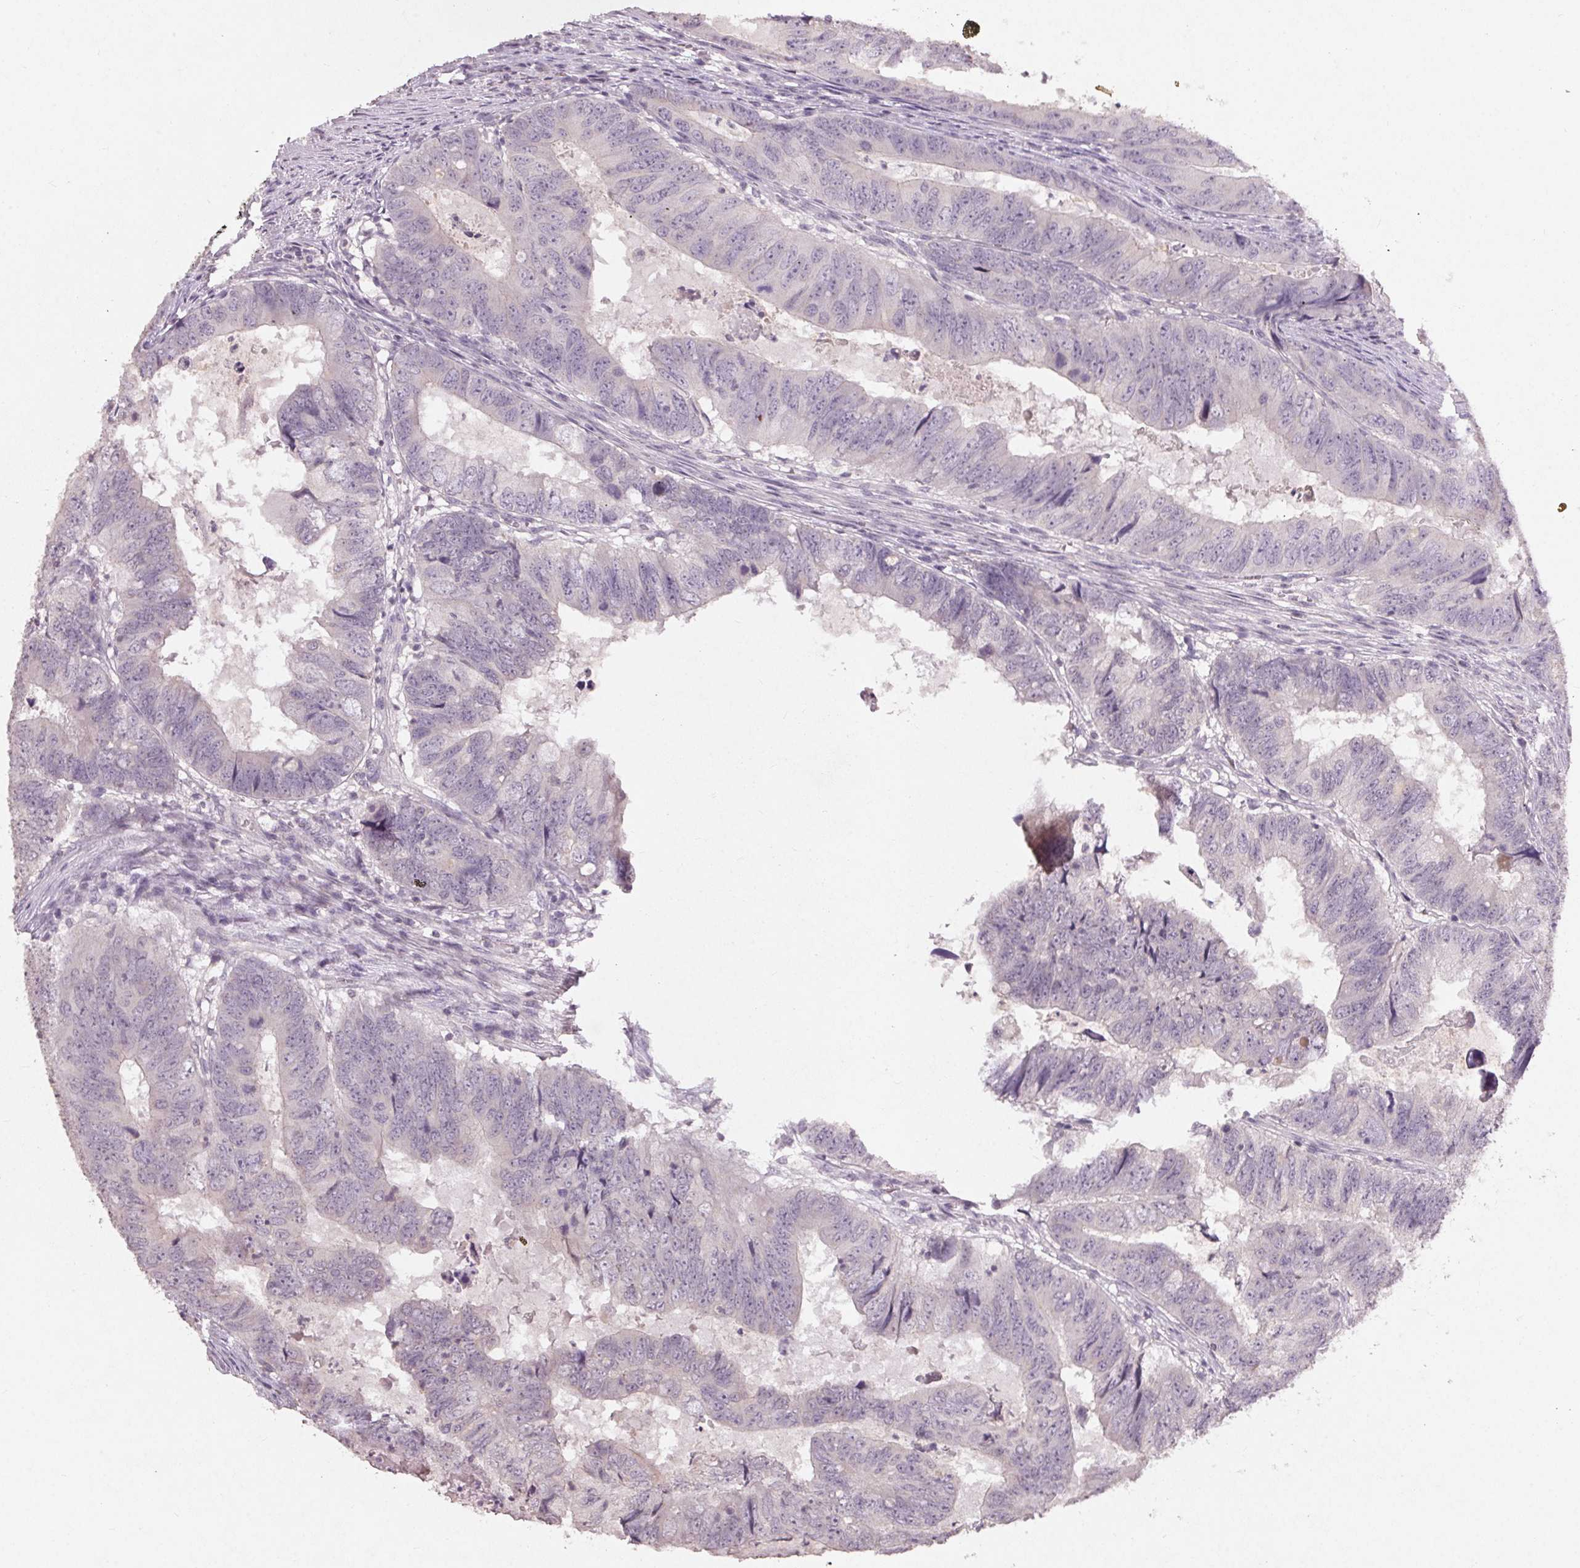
{"staining": {"intensity": "negative", "quantity": "none", "location": "none"}, "tissue": "colorectal cancer", "cell_type": "Tumor cells", "image_type": "cancer", "snomed": [{"axis": "morphology", "description": "Adenocarcinoma, NOS"}, {"axis": "topography", "description": "Colon"}], "caption": "A micrograph of colorectal adenocarcinoma stained for a protein exhibits no brown staining in tumor cells.", "gene": "KLRC3", "patient": {"sex": "male", "age": 79}}